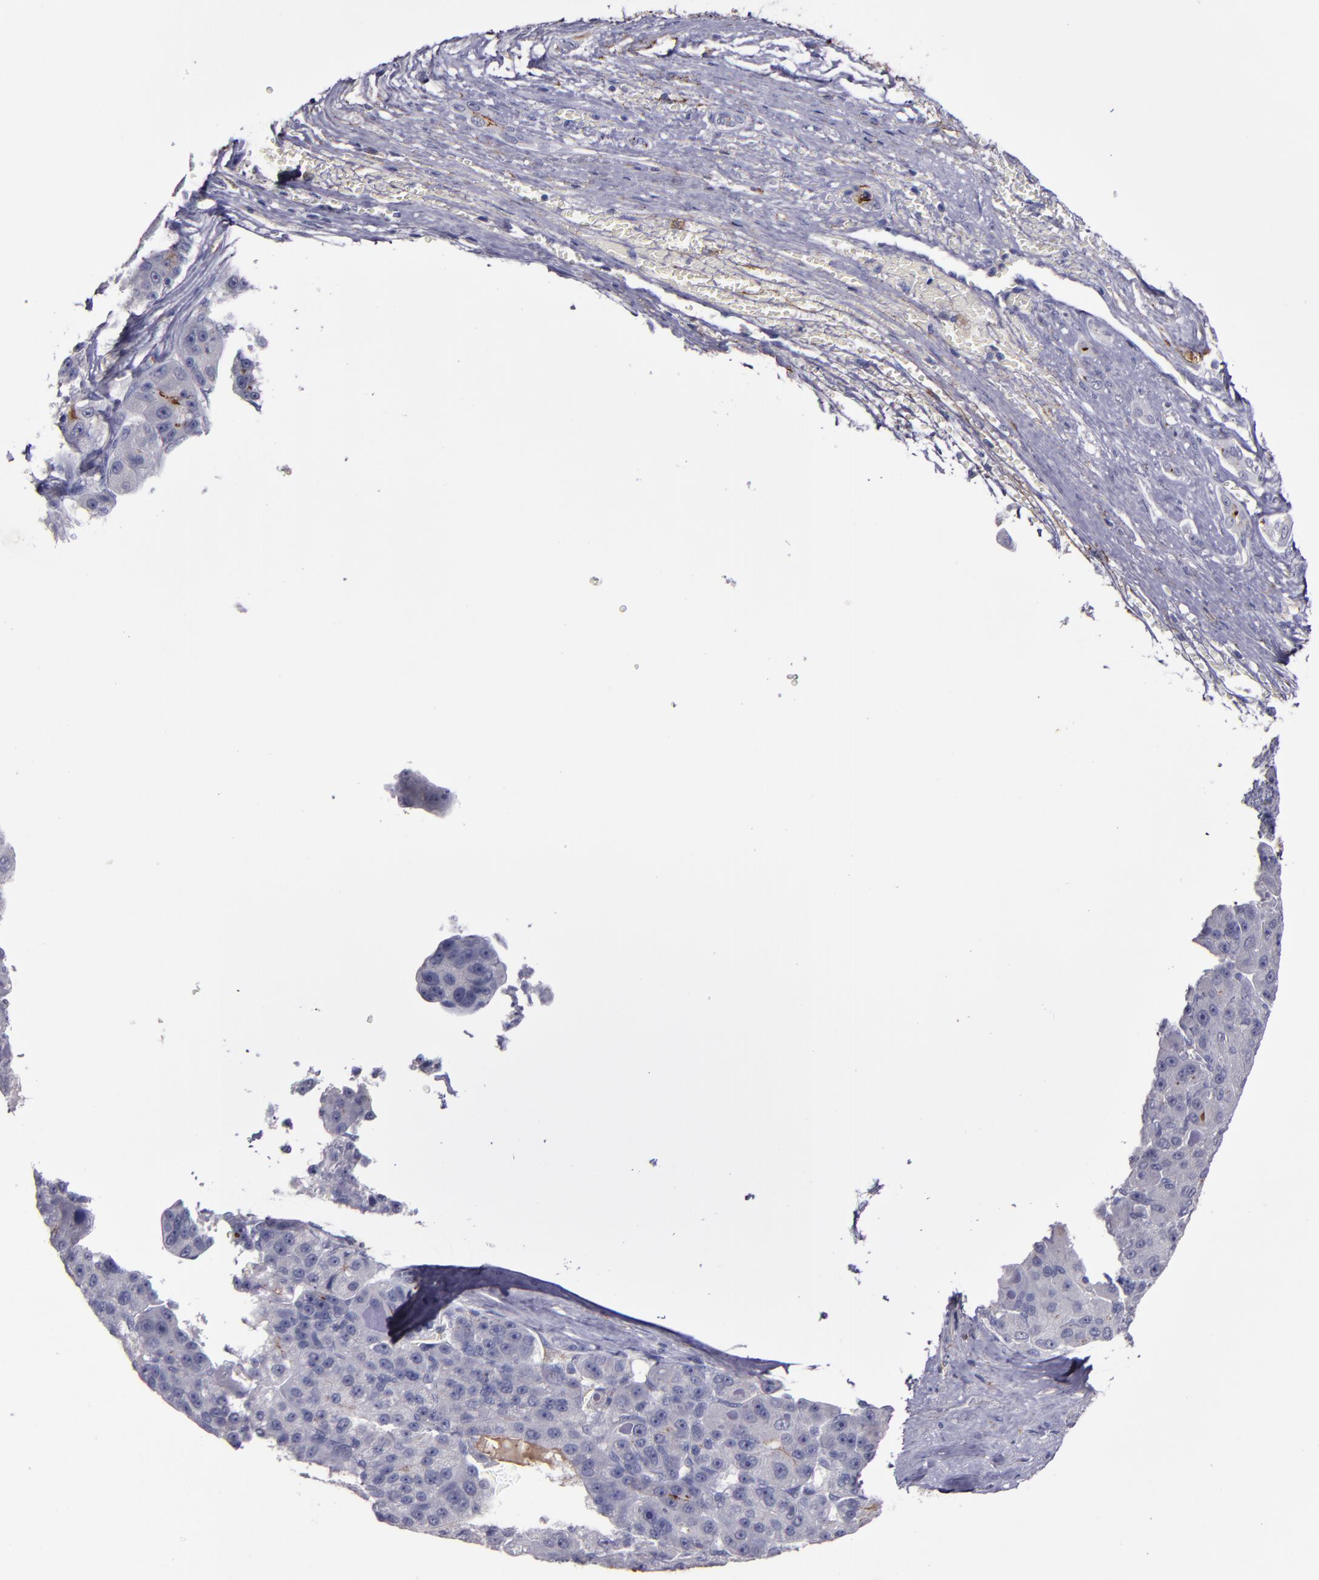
{"staining": {"intensity": "weak", "quantity": "<25%", "location": "cytoplasmic/membranous"}, "tissue": "liver cancer", "cell_type": "Tumor cells", "image_type": "cancer", "snomed": [{"axis": "morphology", "description": "Carcinoma, Hepatocellular, NOS"}, {"axis": "topography", "description": "Liver"}], "caption": "IHC of liver cancer exhibits no positivity in tumor cells.", "gene": "MFGE8", "patient": {"sex": "male", "age": 76}}